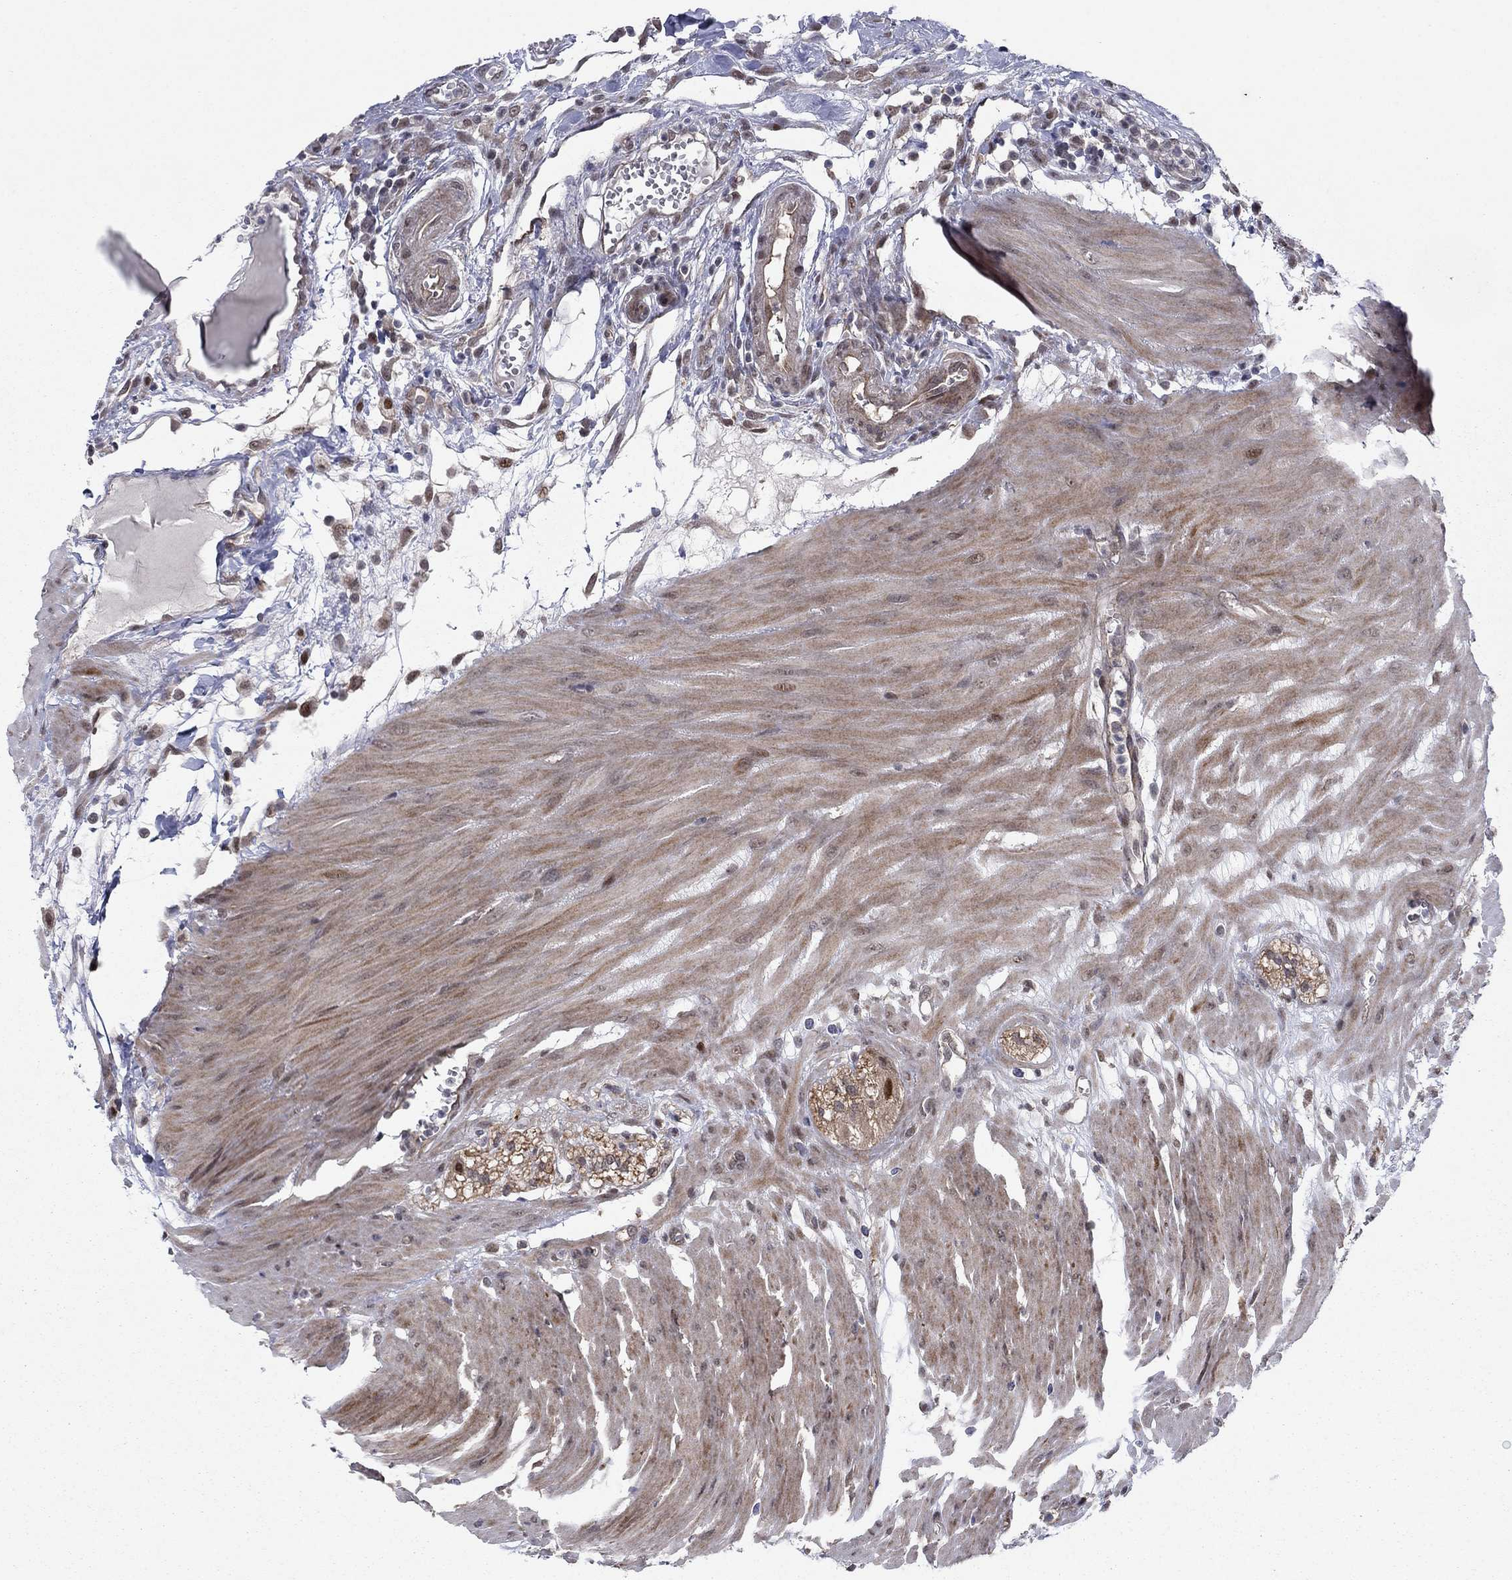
{"staining": {"intensity": "negative", "quantity": "none", "location": "none"}, "tissue": "colon", "cell_type": "Endothelial cells", "image_type": "normal", "snomed": [{"axis": "morphology", "description": "Normal tissue, NOS"}, {"axis": "morphology", "description": "Adenocarcinoma, NOS"}, {"axis": "topography", "description": "Colon"}], "caption": "This is an IHC micrograph of normal colon. There is no staining in endothelial cells.", "gene": "PSMC1", "patient": {"sex": "male", "age": 65}}